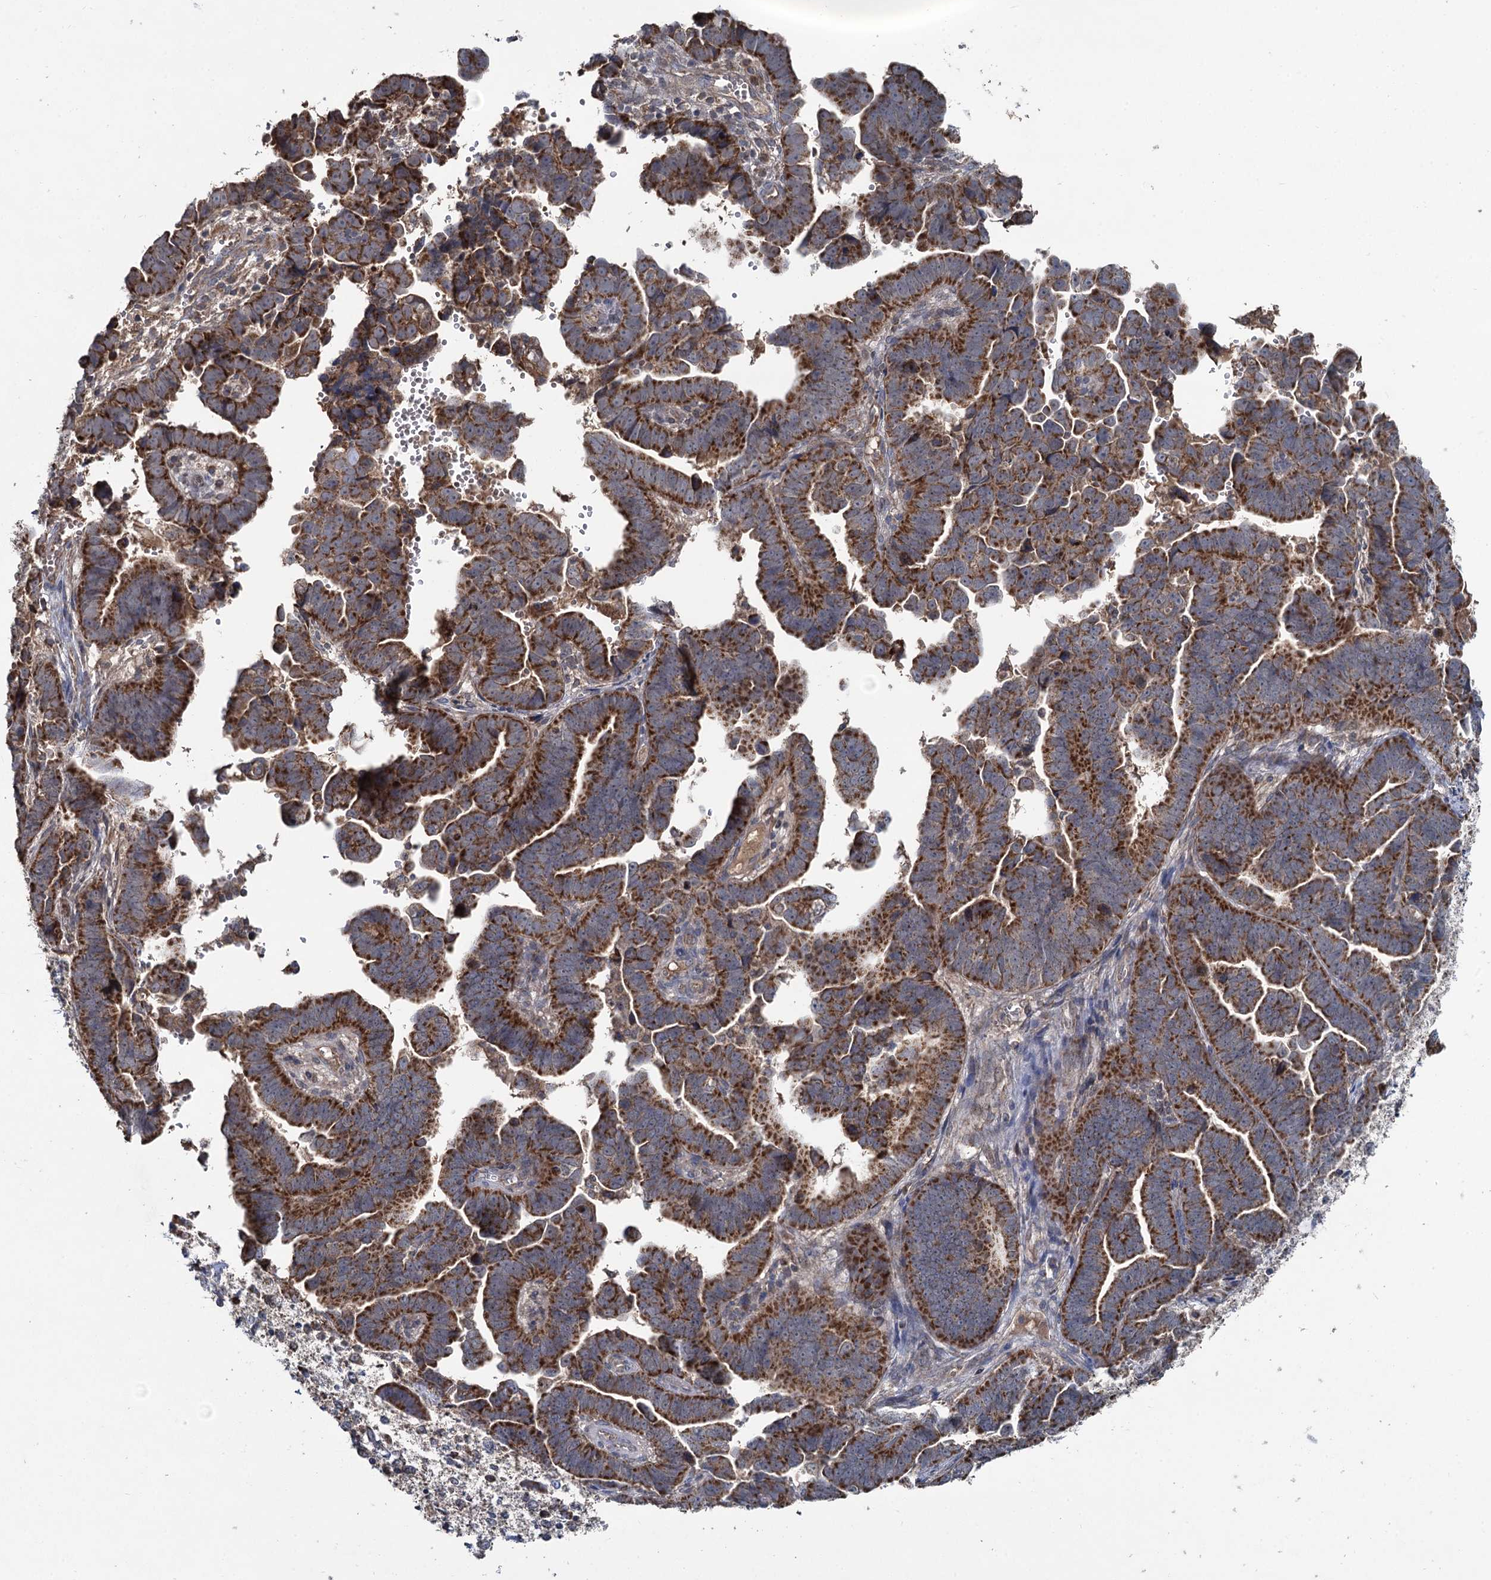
{"staining": {"intensity": "strong", "quantity": ">75%", "location": "cytoplasmic/membranous"}, "tissue": "endometrial cancer", "cell_type": "Tumor cells", "image_type": "cancer", "snomed": [{"axis": "morphology", "description": "Adenocarcinoma, NOS"}, {"axis": "topography", "description": "Endometrium"}], "caption": "Strong cytoplasmic/membranous positivity for a protein is present in approximately >75% of tumor cells of endometrial adenocarcinoma using immunohistochemistry.", "gene": "METTL4", "patient": {"sex": "female", "age": 75}}